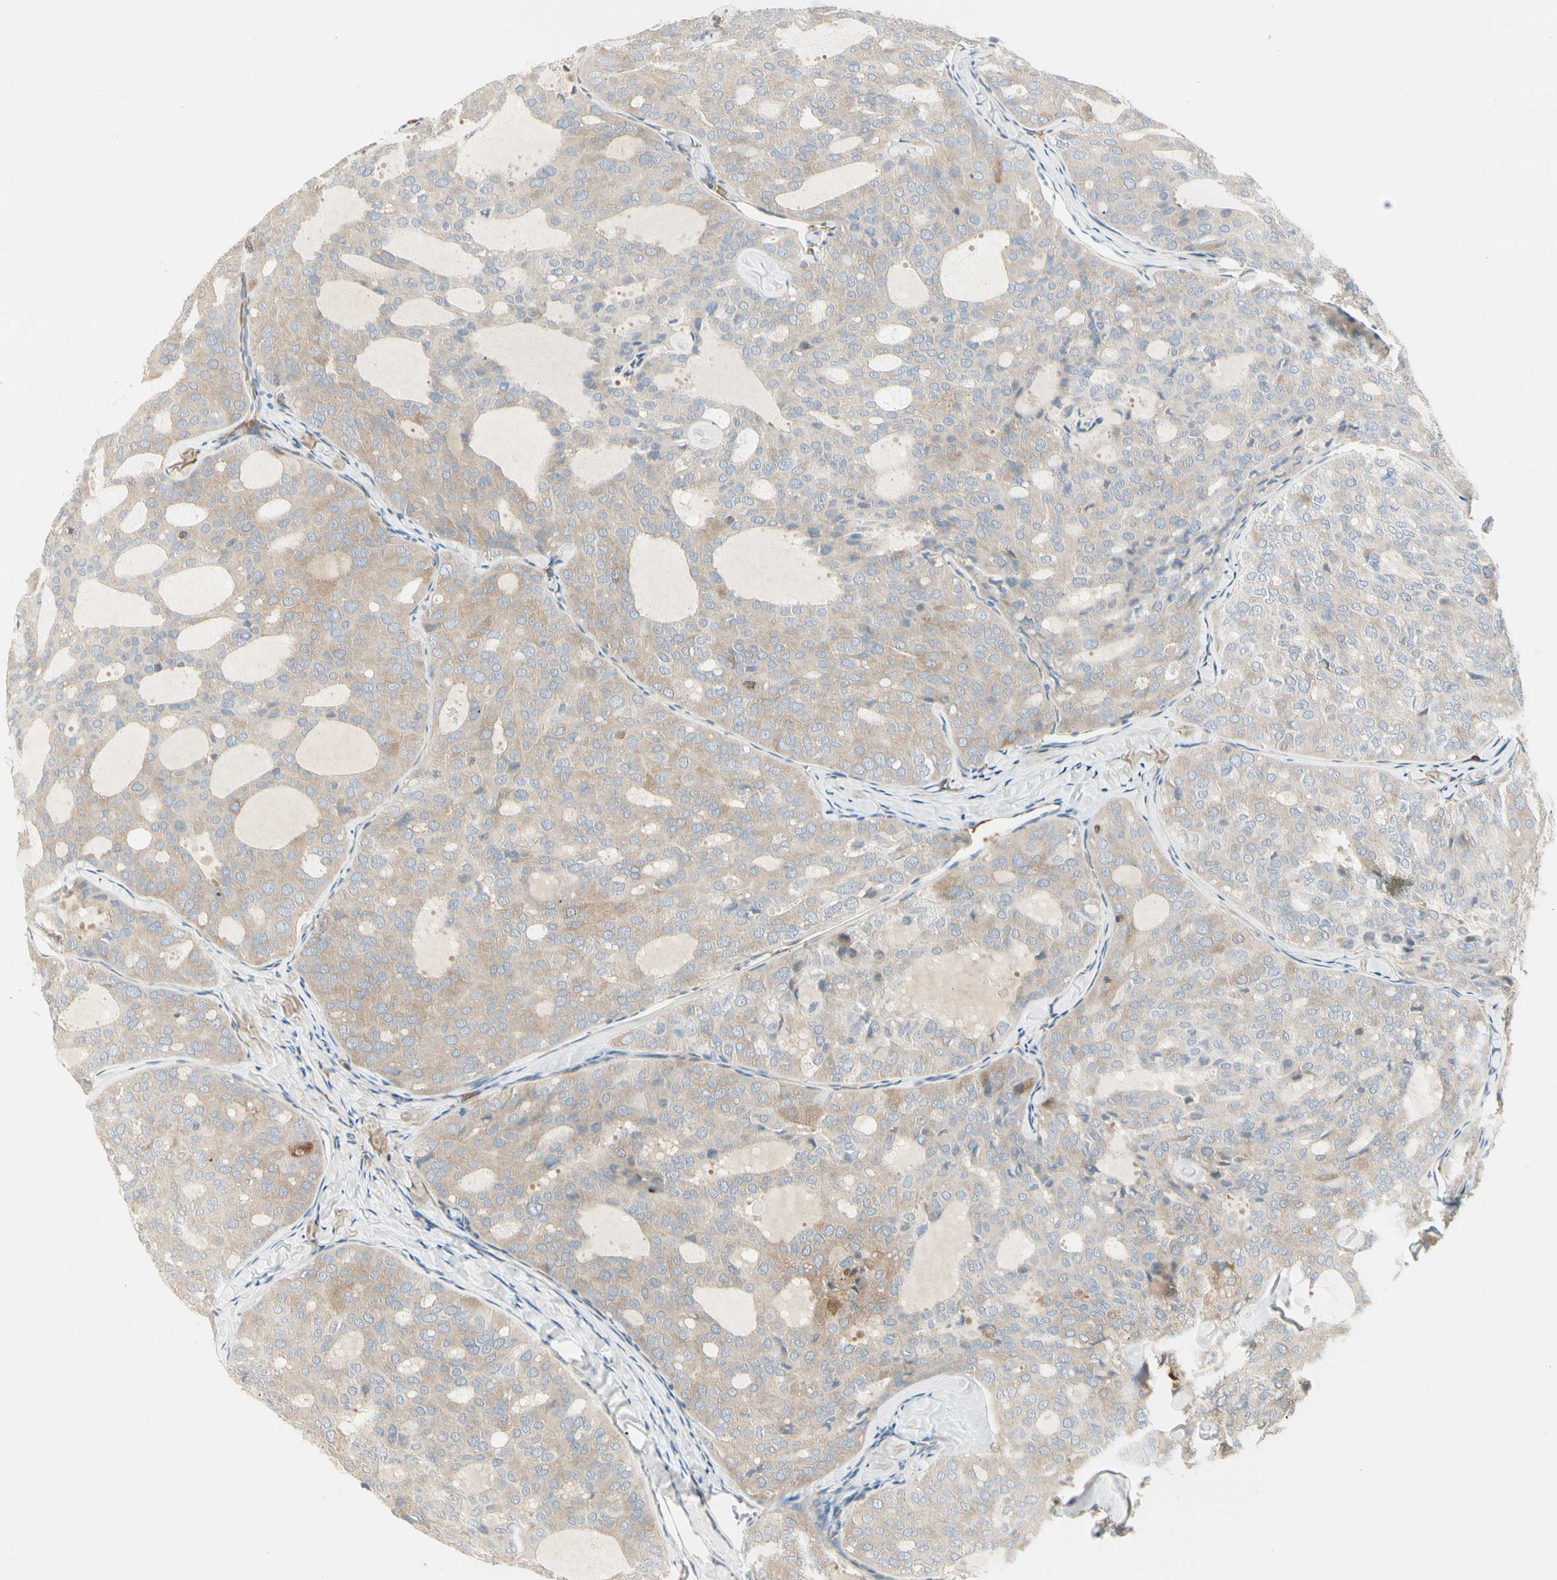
{"staining": {"intensity": "weak", "quantity": ">75%", "location": "cytoplasmic/membranous"}, "tissue": "thyroid cancer", "cell_type": "Tumor cells", "image_type": "cancer", "snomed": [{"axis": "morphology", "description": "Follicular adenoma carcinoma, NOS"}, {"axis": "topography", "description": "Thyroid gland"}], "caption": "DAB (3,3'-diaminobenzidine) immunohistochemical staining of follicular adenoma carcinoma (thyroid) shows weak cytoplasmic/membranous protein staining in about >75% of tumor cells. The staining is performed using DAB brown chromogen to label protein expression. The nuclei are counter-stained blue using hematoxylin.", "gene": "NFKB2", "patient": {"sex": "male", "age": 75}}